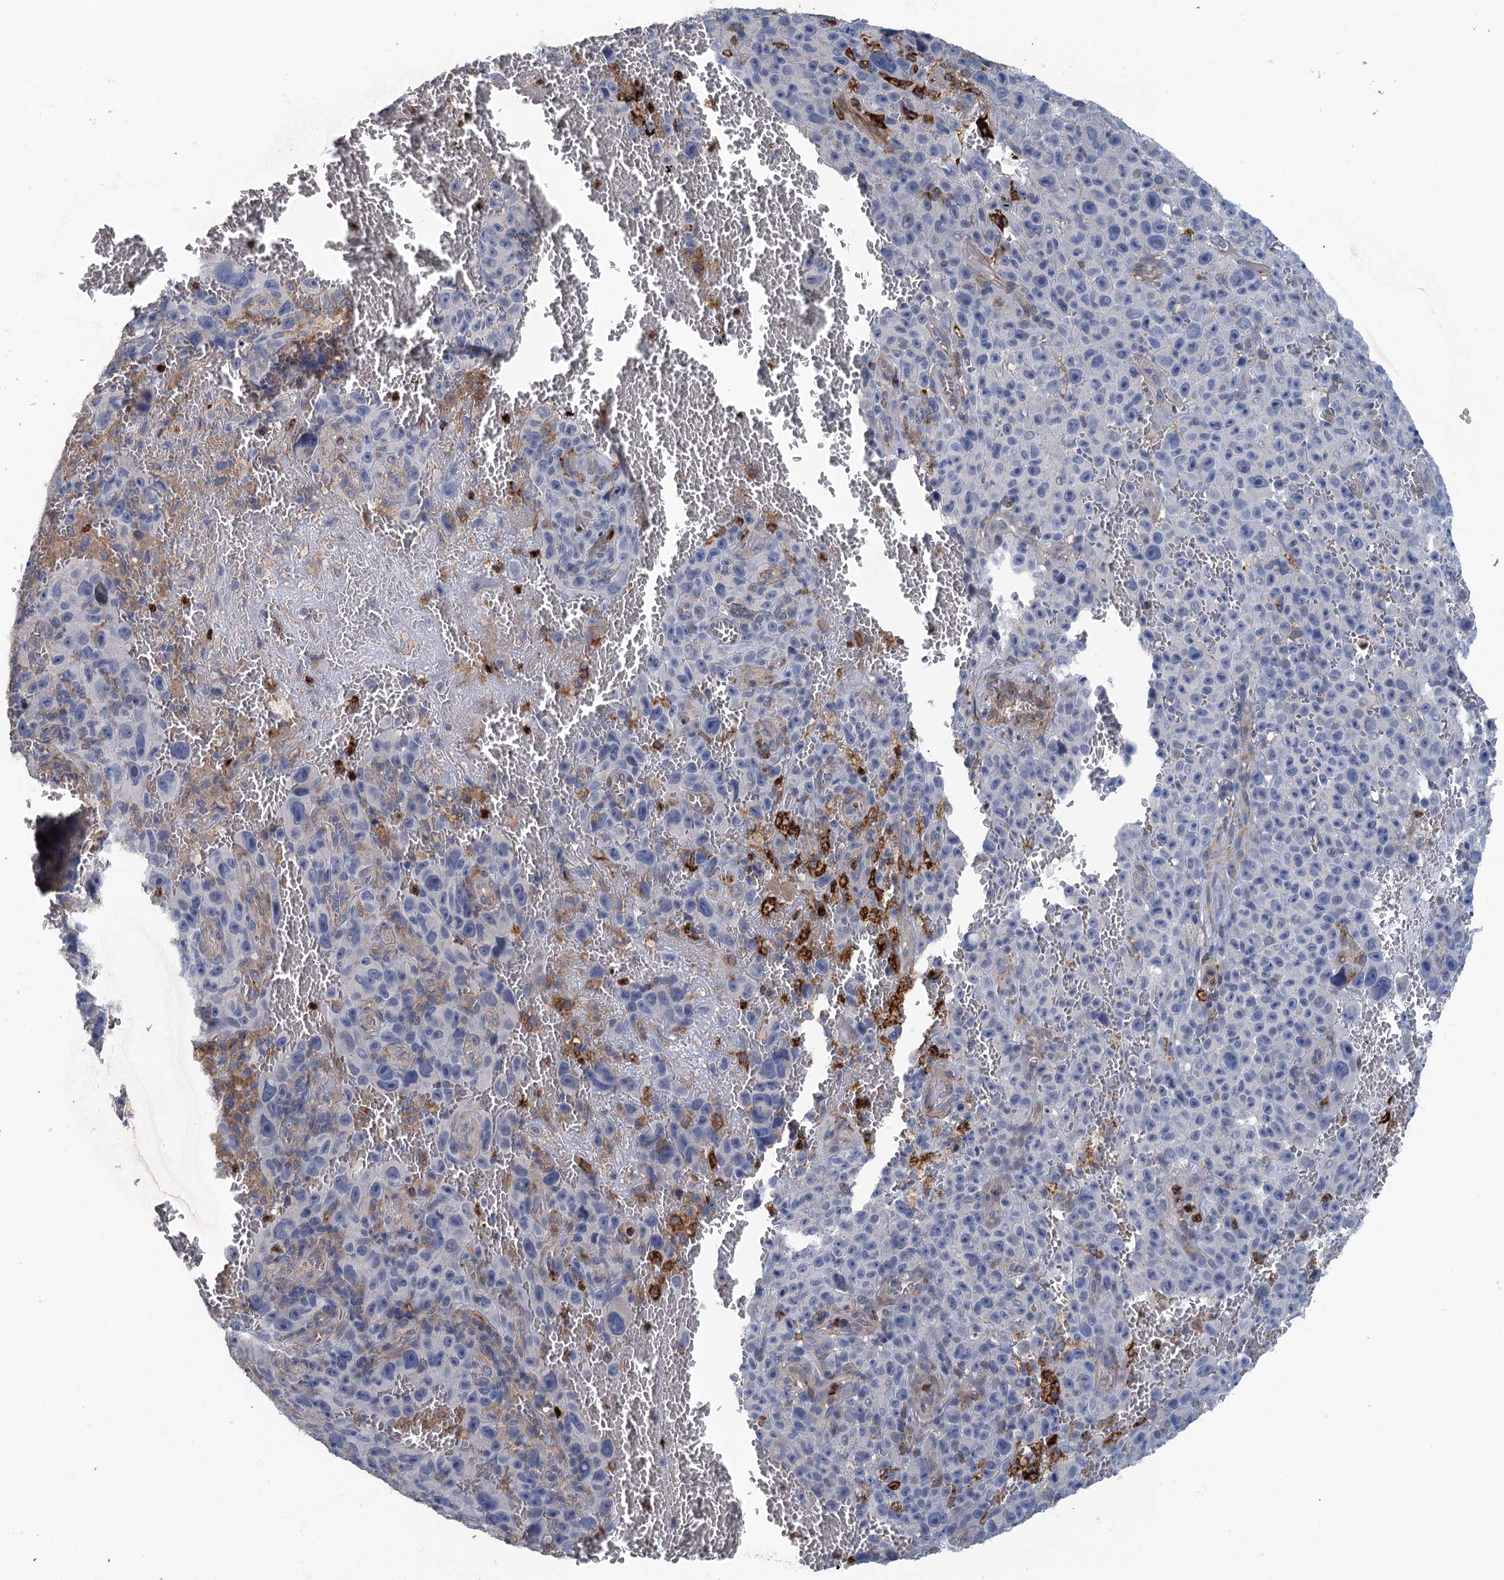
{"staining": {"intensity": "negative", "quantity": "none", "location": "none"}, "tissue": "melanoma", "cell_type": "Tumor cells", "image_type": "cancer", "snomed": [{"axis": "morphology", "description": "Malignant melanoma, NOS"}, {"axis": "topography", "description": "Skin"}], "caption": "A high-resolution photomicrograph shows IHC staining of malignant melanoma, which exhibits no significant staining in tumor cells.", "gene": "RSAD2", "patient": {"sex": "female", "age": 82}}